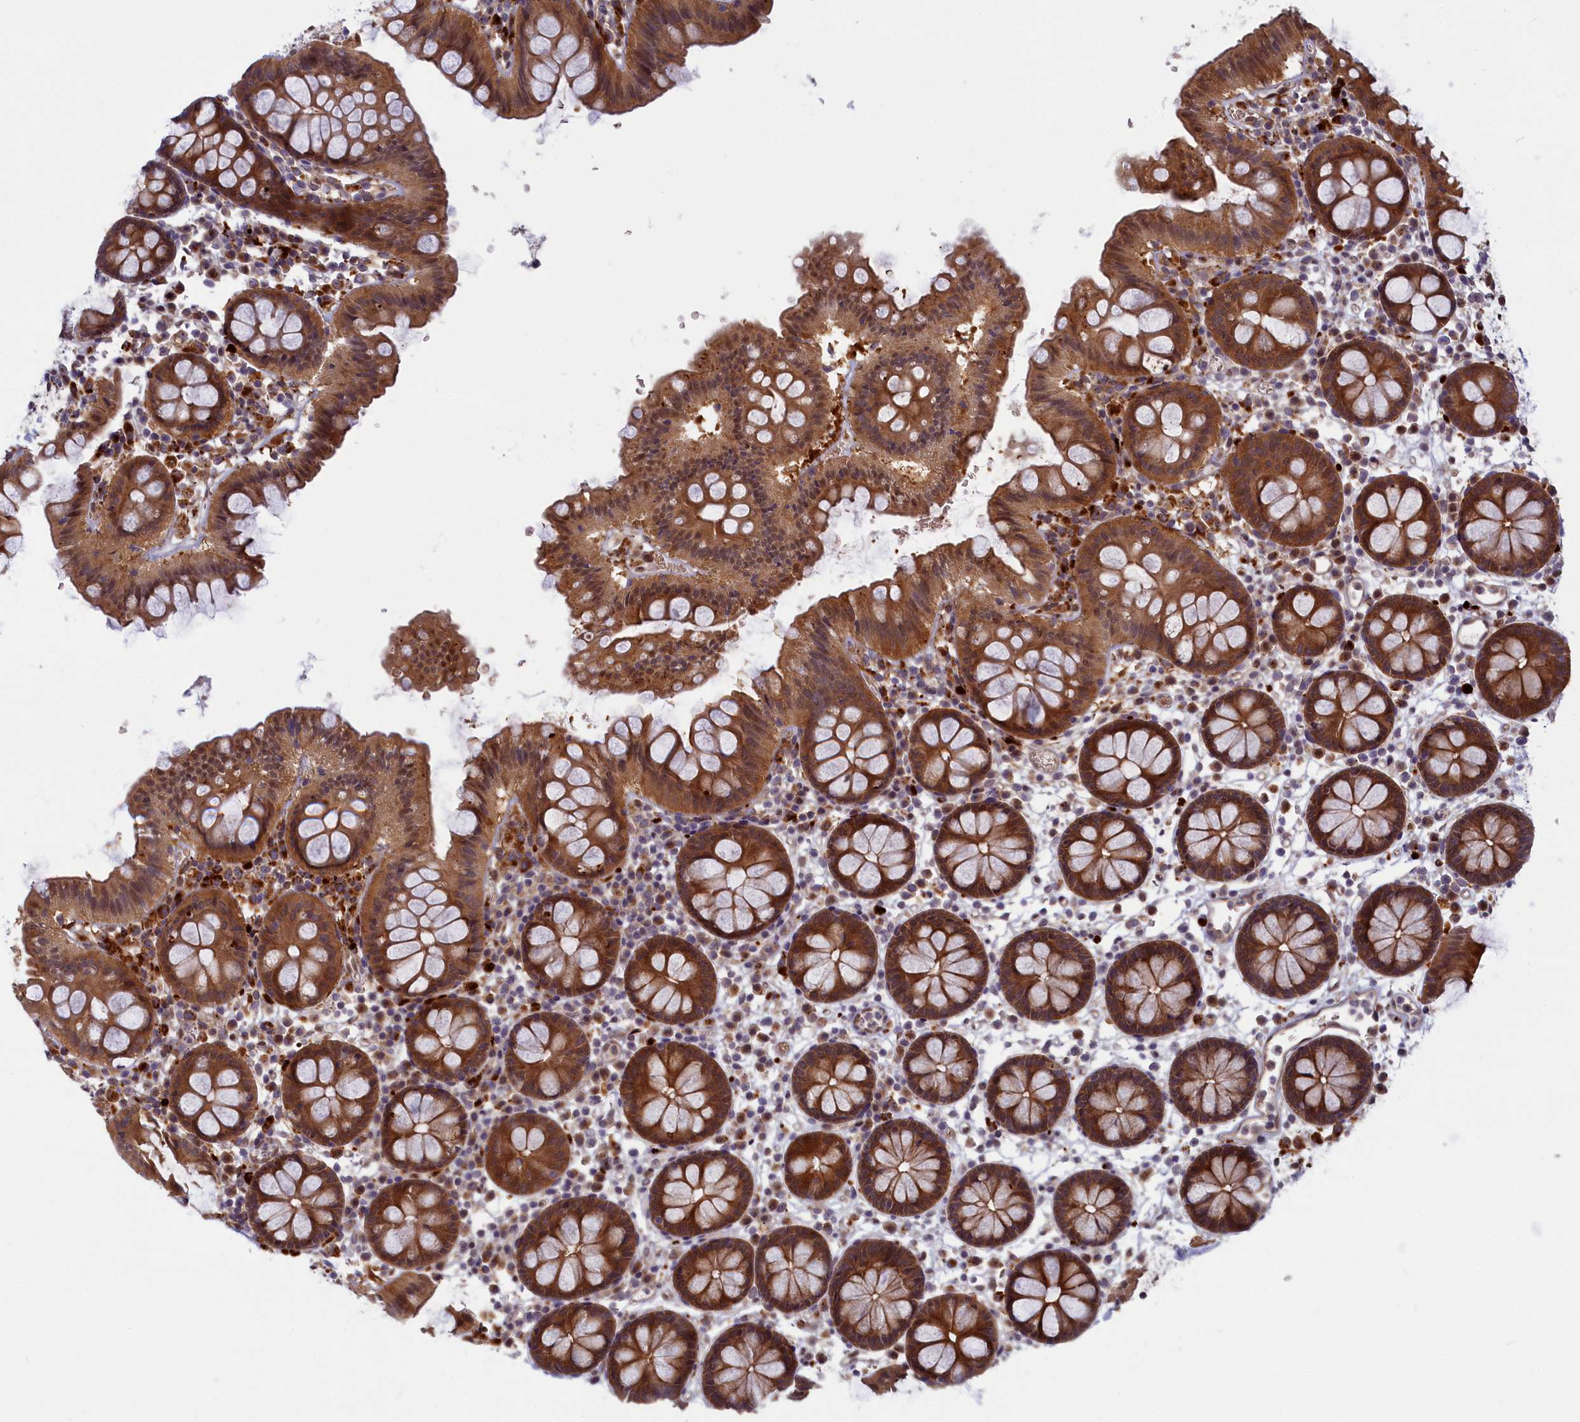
{"staining": {"intensity": "moderate", "quantity": "25%-75%", "location": "cytoplasmic/membranous"}, "tissue": "colon", "cell_type": "Endothelial cells", "image_type": "normal", "snomed": [{"axis": "morphology", "description": "Normal tissue, NOS"}, {"axis": "topography", "description": "Colon"}], "caption": "A brown stain shows moderate cytoplasmic/membranous staining of a protein in endothelial cells of unremarkable colon. (DAB (3,3'-diaminobenzidine) IHC with brightfield microscopy, high magnification).", "gene": "FCSK", "patient": {"sex": "male", "age": 75}}